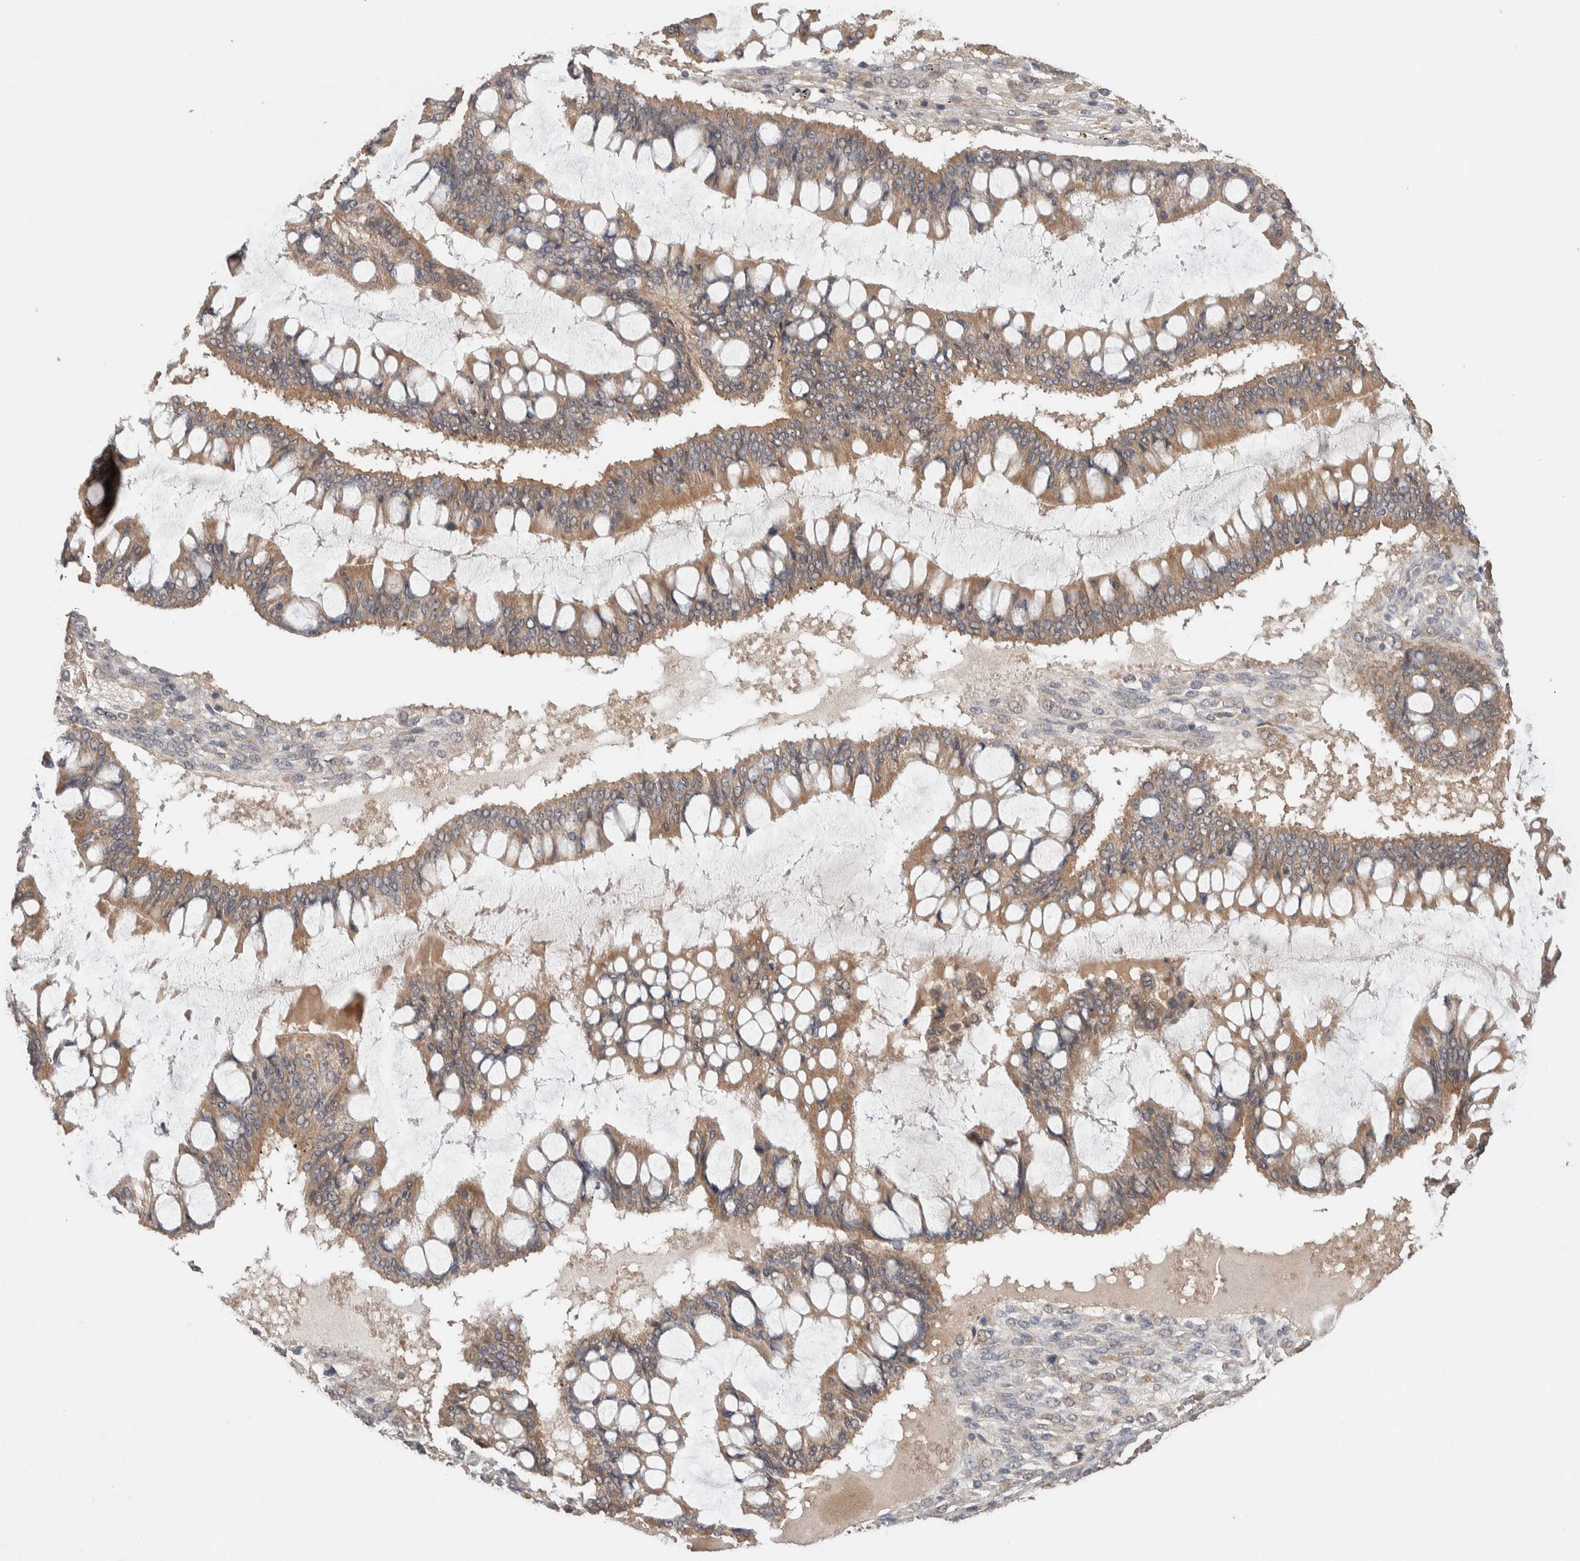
{"staining": {"intensity": "weak", "quantity": ">75%", "location": "cytoplasmic/membranous"}, "tissue": "ovarian cancer", "cell_type": "Tumor cells", "image_type": "cancer", "snomed": [{"axis": "morphology", "description": "Cystadenocarcinoma, mucinous, NOS"}, {"axis": "topography", "description": "Ovary"}], "caption": "Weak cytoplasmic/membranous staining is present in about >75% of tumor cells in mucinous cystadenocarcinoma (ovarian).", "gene": "KCNJ5", "patient": {"sex": "female", "age": 73}}